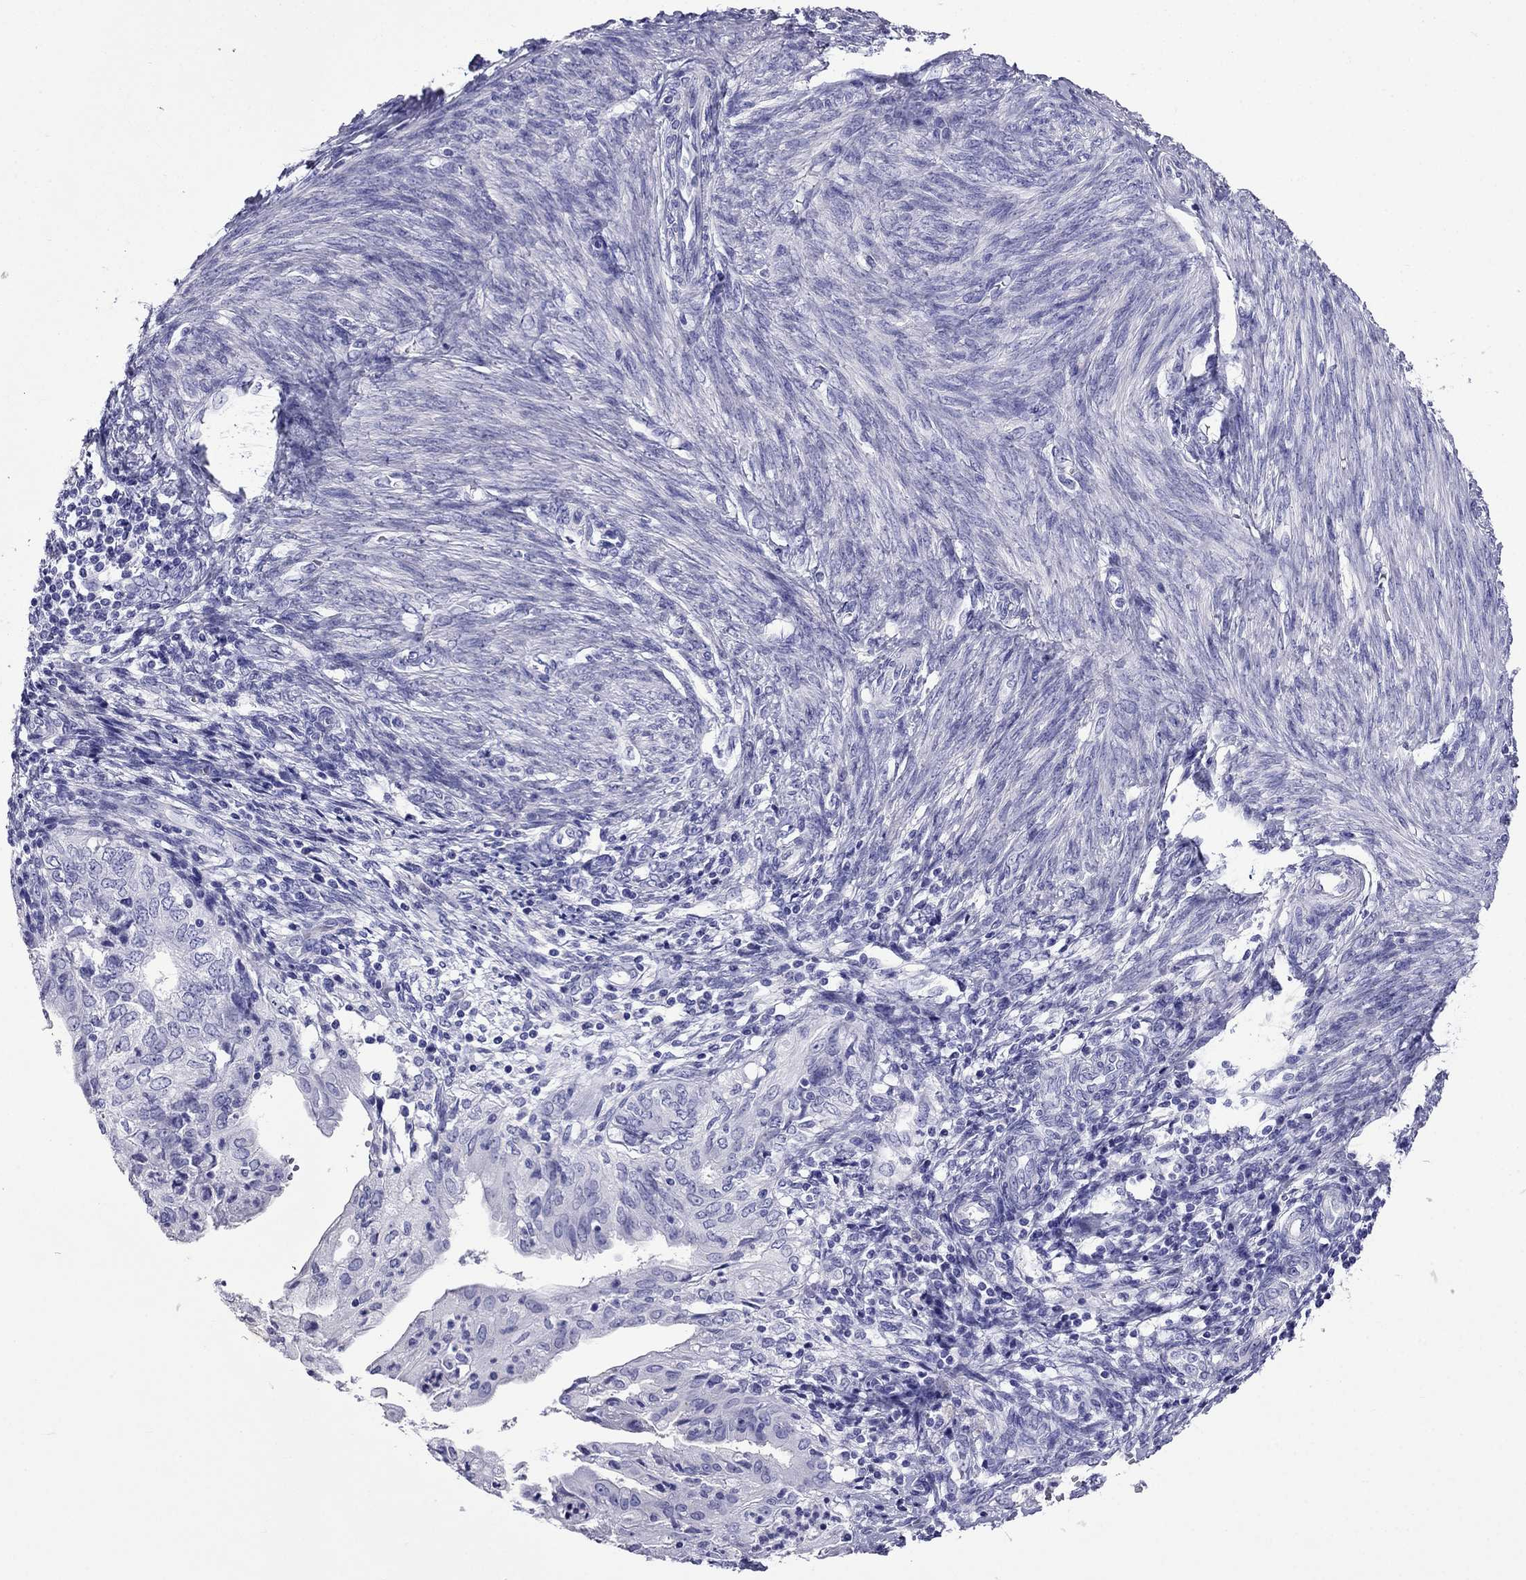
{"staining": {"intensity": "negative", "quantity": "none", "location": "none"}, "tissue": "endometrial cancer", "cell_type": "Tumor cells", "image_type": "cancer", "snomed": [{"axis": "morphology", "description": "Adenocarcinoma, NOS"}, {"axis": "topography", "description": "Endometrium"}], "caption": "Immunohistochemistry of human endometrial cancer reveals no expression in tumor cells. Brightfield microscopy of IHC stained with DAB (3,3'-diaminobenzidine) (brown) and hematoxylin (blue), captured at high magnification.", "gene": "ARR3", "patient": {"sex": "female", "age": 68}}